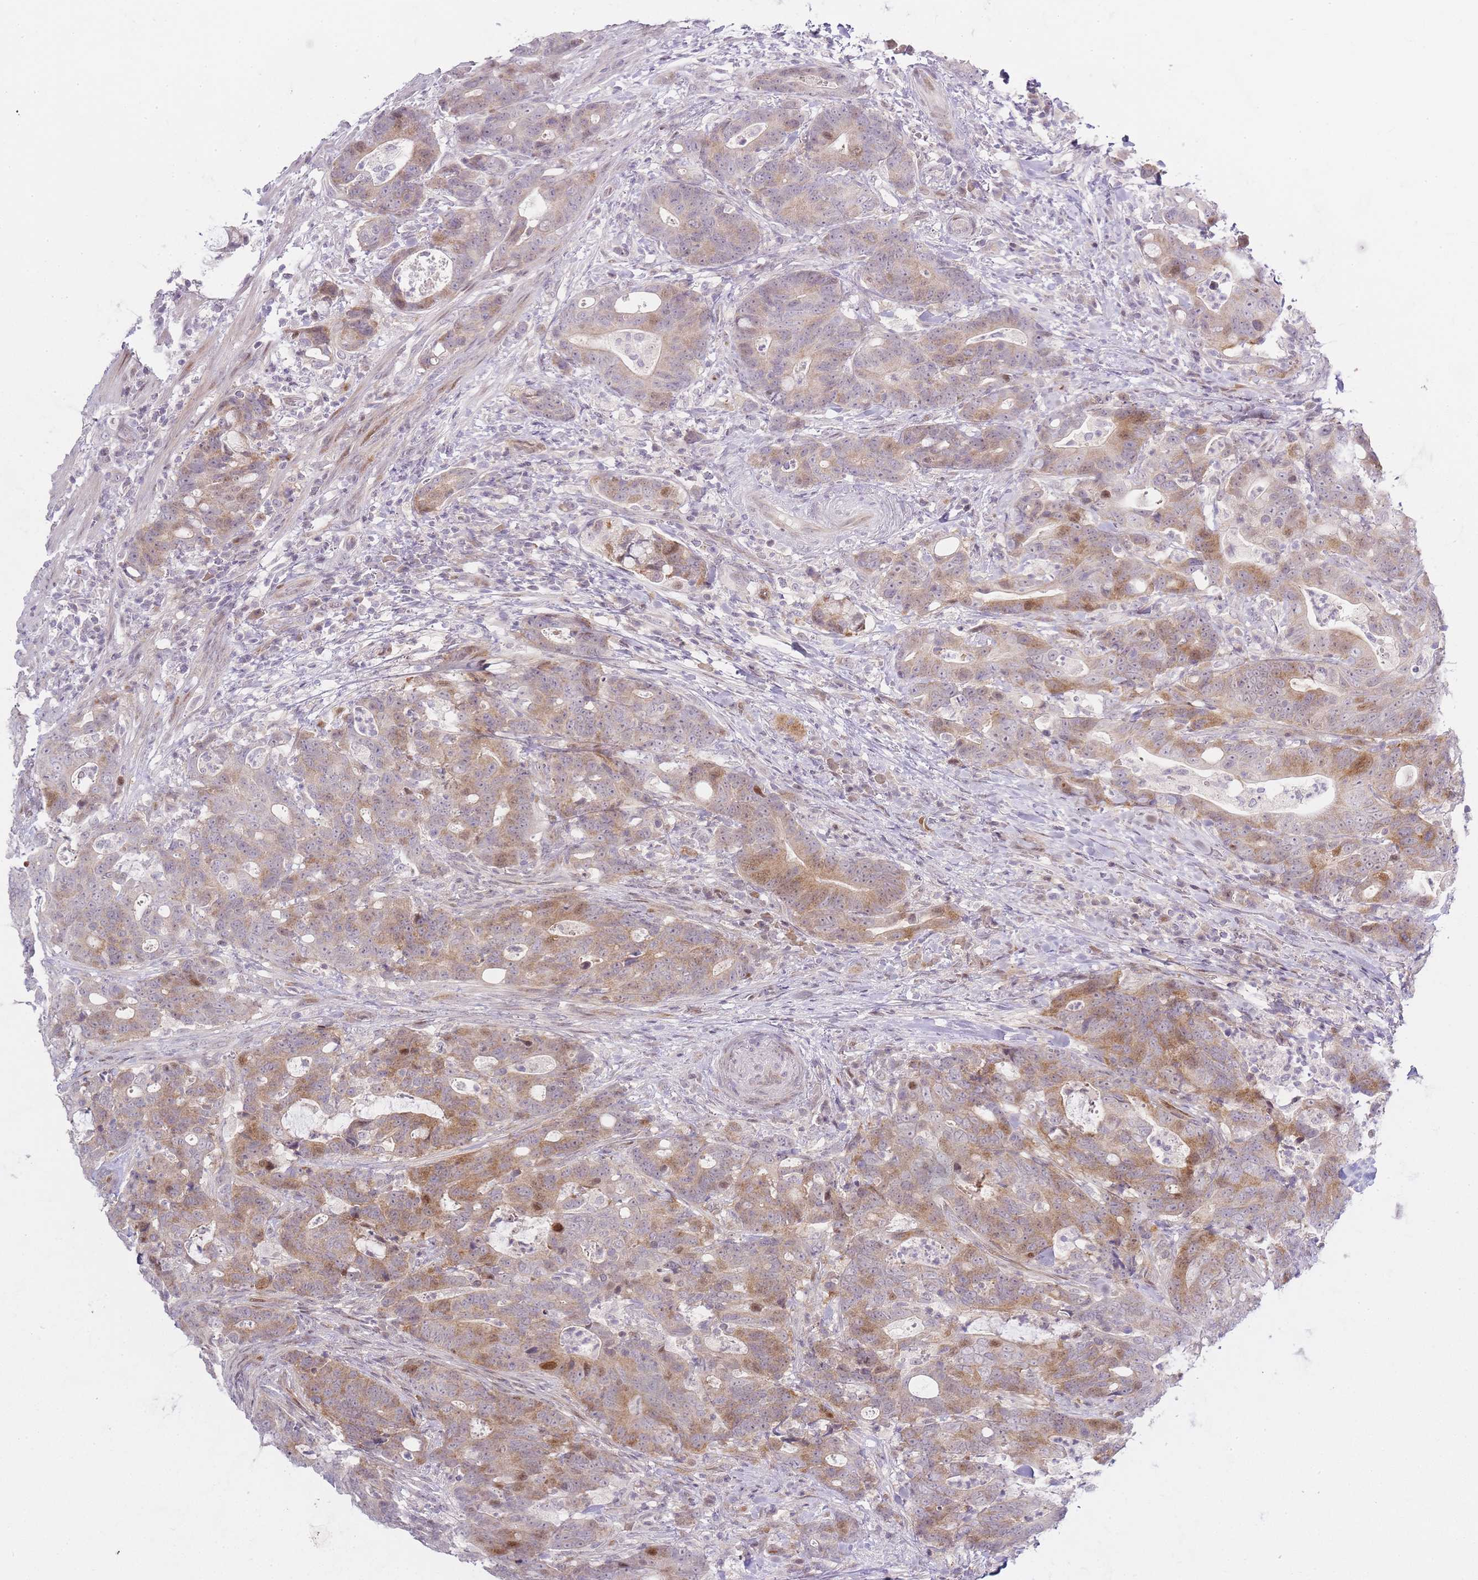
{"staining": {"intensity": "moderate", "quantity": "25%-75%", "location": "cytoplasmic/membranous,nuclear"}, "tissue": "colorectal cancer", "cell_type": "Tumor cells", "image_type": "cancer", "snomed": [{"axis": "morphology", "description": "Adenocarcinoma, NOS"}, {"axis": "topography", "description": "Colon"}], "caption": "A brown stain shows moderate cytoplasmic/membranous and nuclear staining of a protein in colorectal adenocarcinoma tumor cells. The protein is shown in brown color, while the nuclei are stained blue.", "gene": "OGG1", "patient": {"sex": "female", "age": 82}}